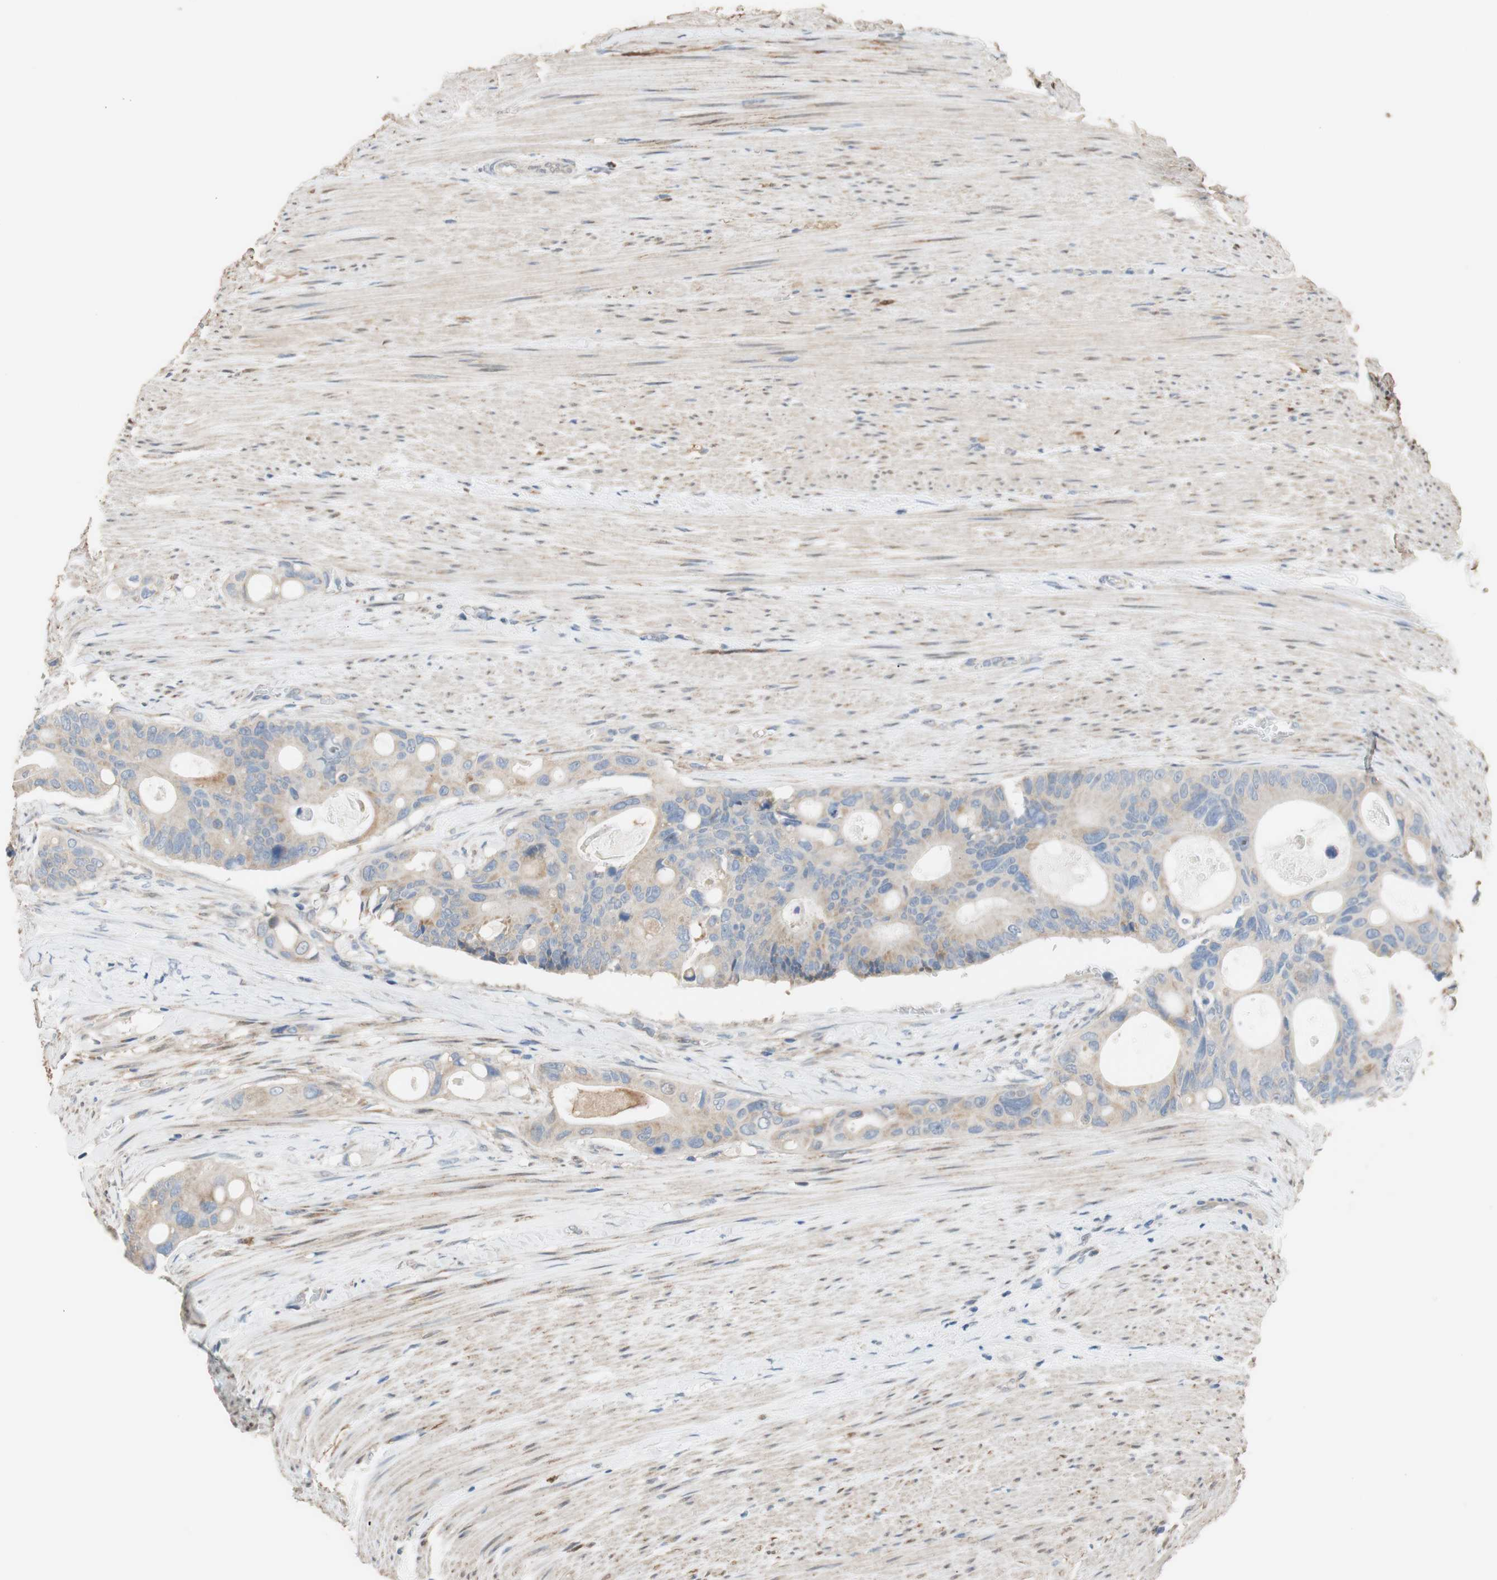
{"staining": {"intensity": "moderate", "quantity": ">75%", "location": "cytoplasmic/membranous"}, "tissue": "colorectal cancer", "cell_type": "Tumor cells", "image_type": "cancer", "snomed": [{"axis": "morphology", "description": "Adenocarcinoma, NOS"}, {"axis": "topography", "description": "Colon"}], "caption": "Protein expression analysis of adenocarcinoma (colorectal) demonstrates moderate cytoplasmic/membranous staining in approximately >75% of tumor cells.", "gene": "ALDH1A2", "patient": {"sex": "female", "age": 57}}